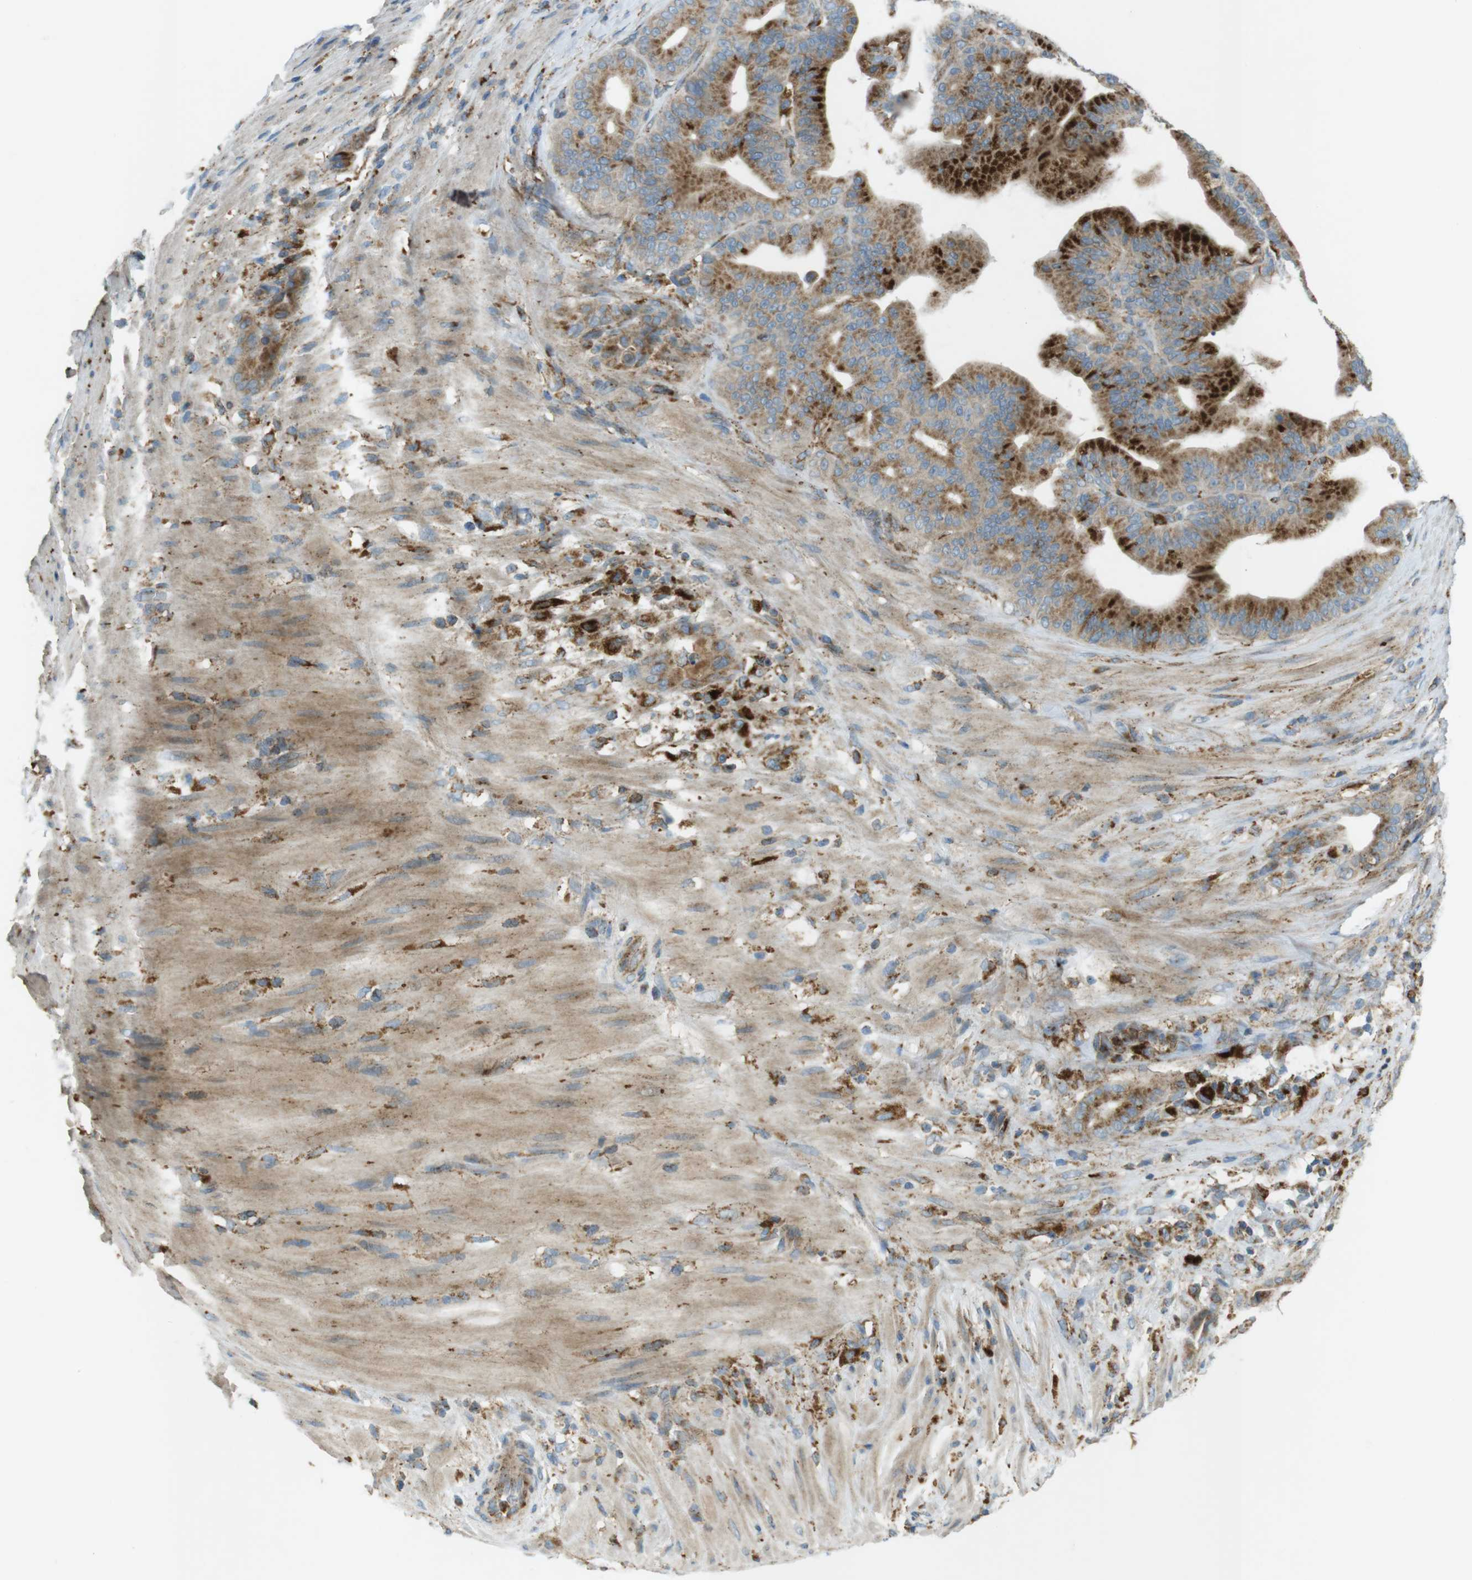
{"staining": {"intensity": "strong", "quantity": ">75%", "location": "cytoplasmic/membranous"}, "tissue": "pancreatic cancer", "cell_type": "Tumor cells", "image_type": "cancer", "snomed": [{"axis": "morphology", "description": "Adenocarcinoma, NOS"}, {"axis": "topography", "description": "Pancreas"}], "caption": "An immunohistochemistry (IHC) micrograph of tumor tissue is shown. Protein staining in brown highlights strong cytoplasmic/membranous positivity in pancreatic cancer within tumor cells.", "gene": "LAMP1", "patient": {"sex": "male", "age": 63}}